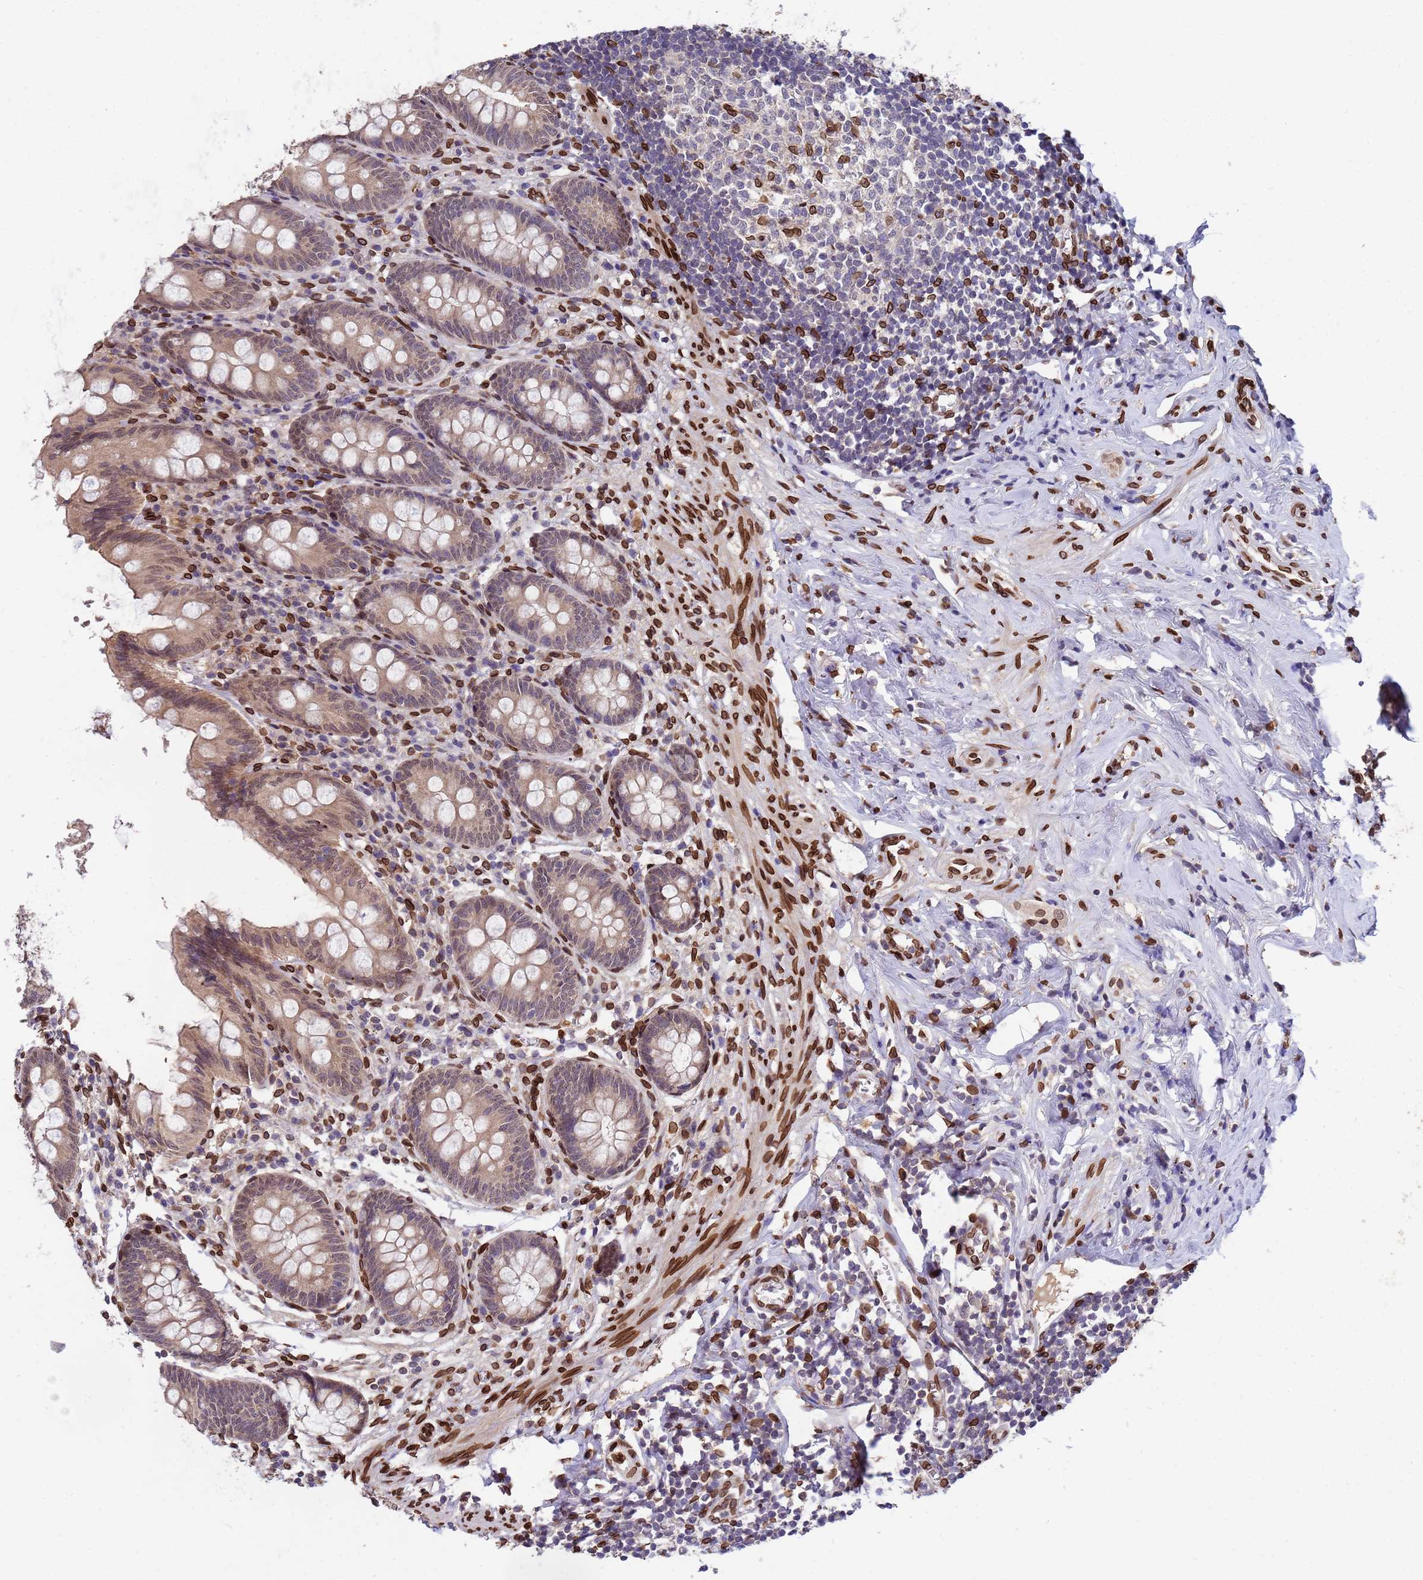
{"staining": {"intensity": "moderate", "quantity": "25%-75%", "location": "cytoplasmic/membranous,nuclear"}, "tissue": "appendix", "cell_type": "Glandular cells", "image_type": "normal", "snomed": [{"axis": "morphology", "description": "Normal tissue, NOS"}, {"axis": "topography", "description": "Appendix"}], "caption": "Protein analysis of normal appendix exhibits moderate cytoplasmic/membranous,nuclear expression in about 25%-75% of glandular cells.", "gene": "GPR135", "patient": {"sex": "female", "age": 51}}